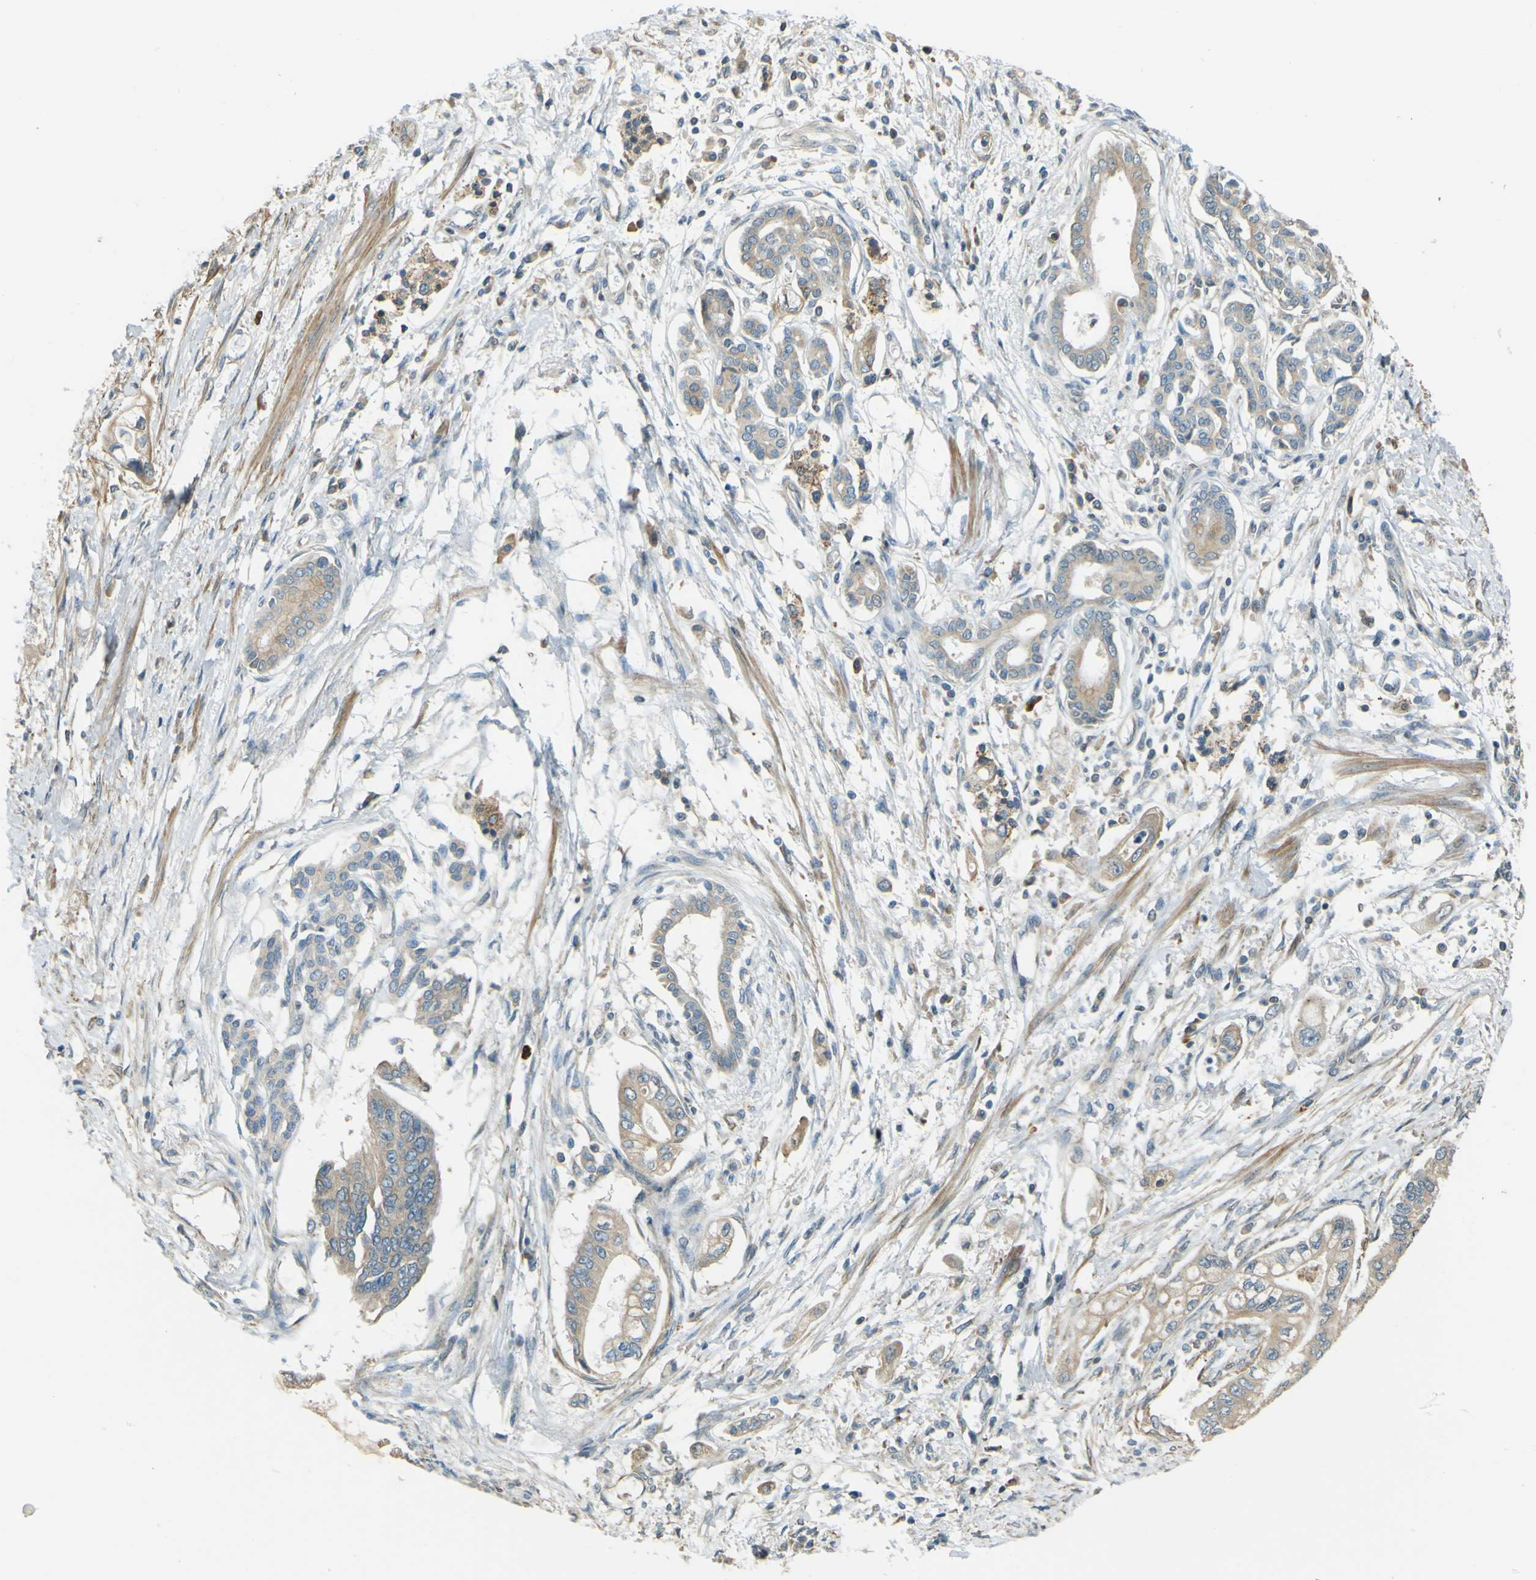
{"staining": {"intensity": "weak", "quantity": ">75%", "location": "cytoplasmic/membranous"}, "tissue": "pancreatic cancer", "cell_type": "Tumor cells", "image_type": "cancer", "snomed": [{"axis": "morphology", "description": "Adenocarcinoma, NOS"}, {"axis": "topography", "description": "Pancreas"}], "caption": "Protein expression by immunohistochemistry (IHC) displays weak cytoplasmic/membranous expression in about >75% of tumor cells in adenocarcinoma (pancreatic). (brown staining indicates protein expression, while blue staining denotes nuclei).", "gene": "LPCAT1", "patient": {"sex": "male", "age": 56}}